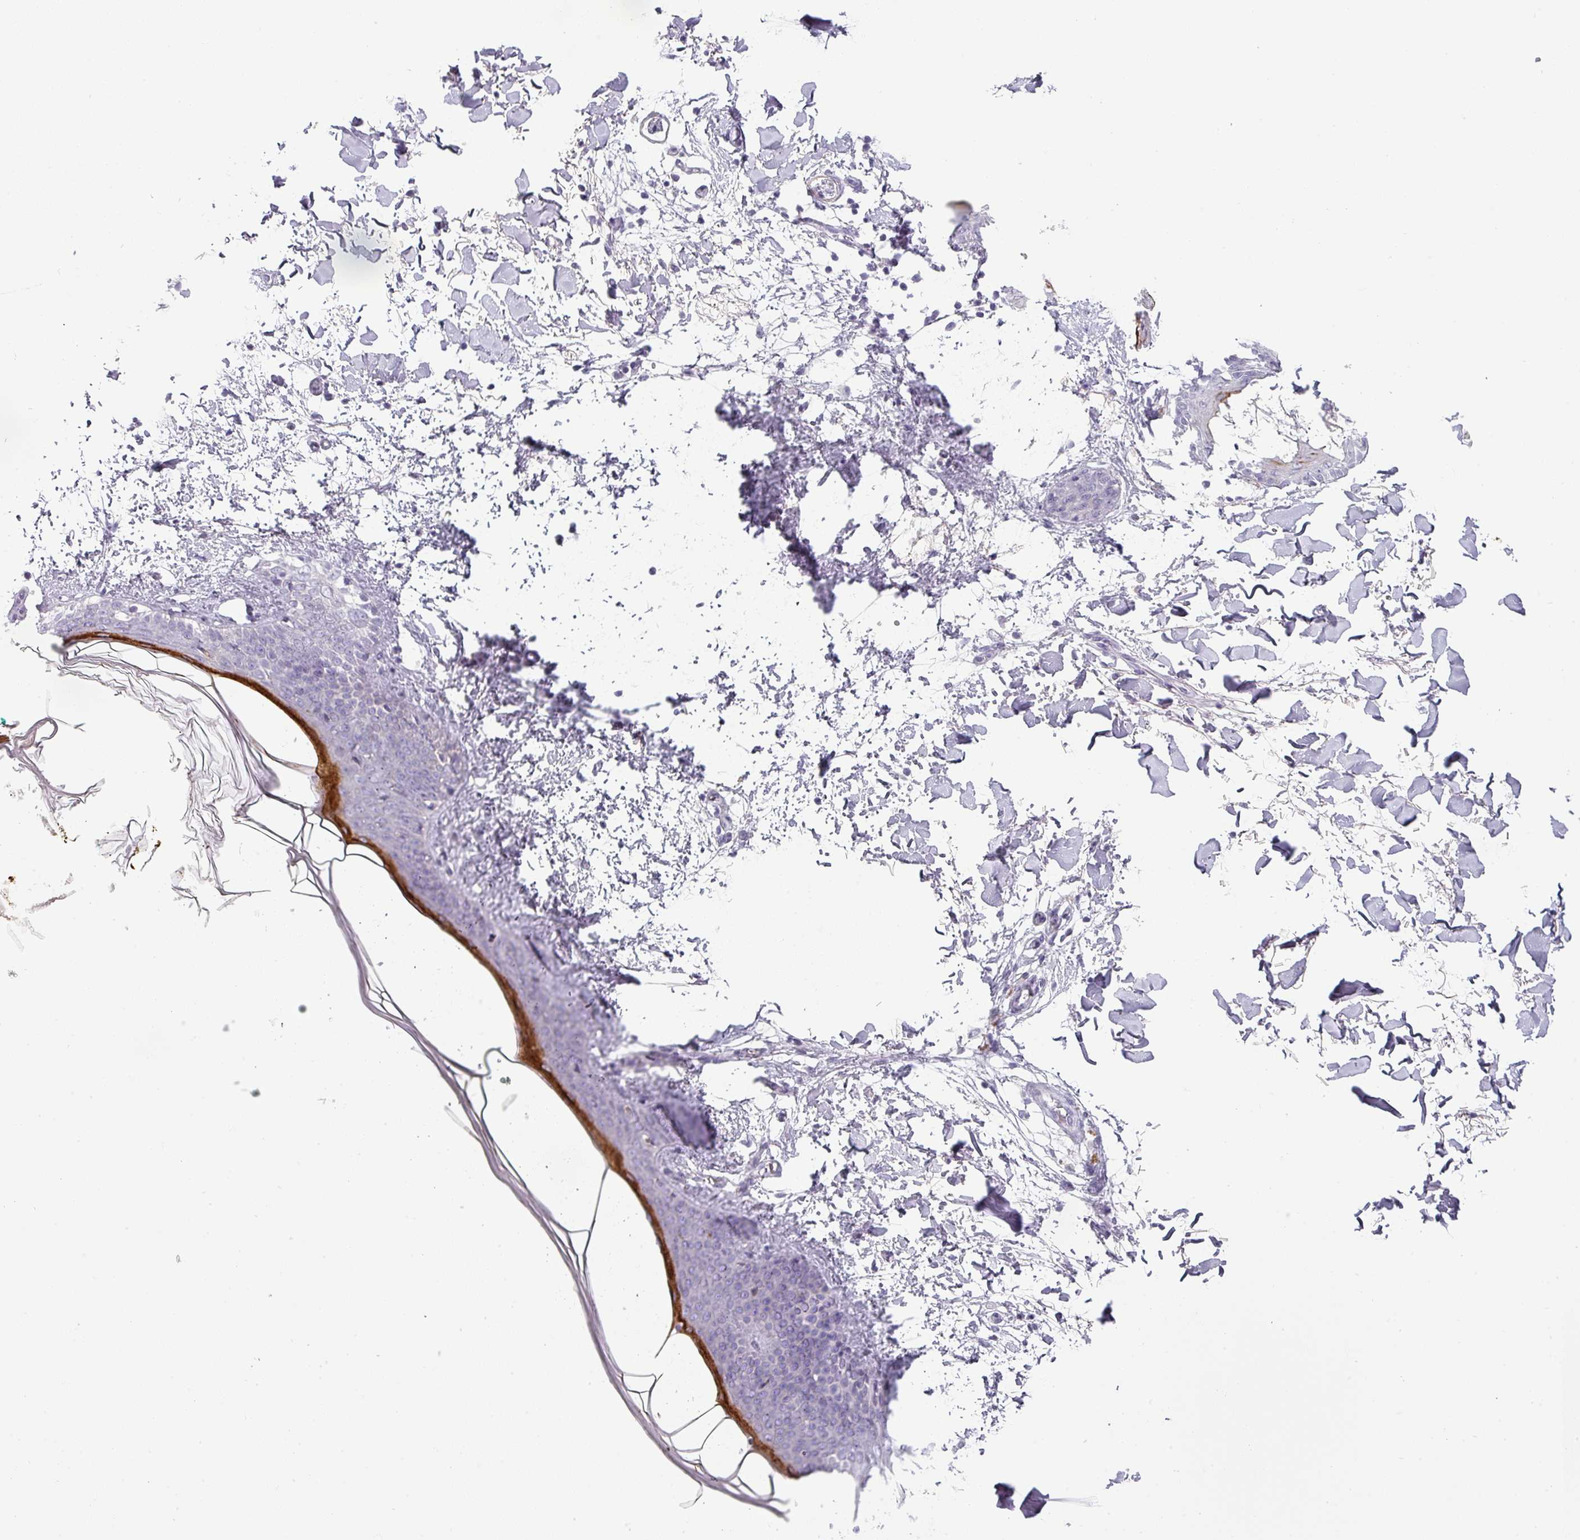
{"staining": {"intensity": "negative", "quantity": "none", "location": "none"}, "tissue": "skin", "cell_type": "Fibroblasts", "image_type": "normal", "snomed": [{"axis": "morphology", "description": "Normal tissue, NOS"}, {"axis": "topography", "description": "Skin"}], "caption": "Human skin stained for a protein using immunohistochemistry (IHC) reveals no expression in fibroblasts.", "gene": "BTLA", "patient": {"sex": "female", "age": 34}}